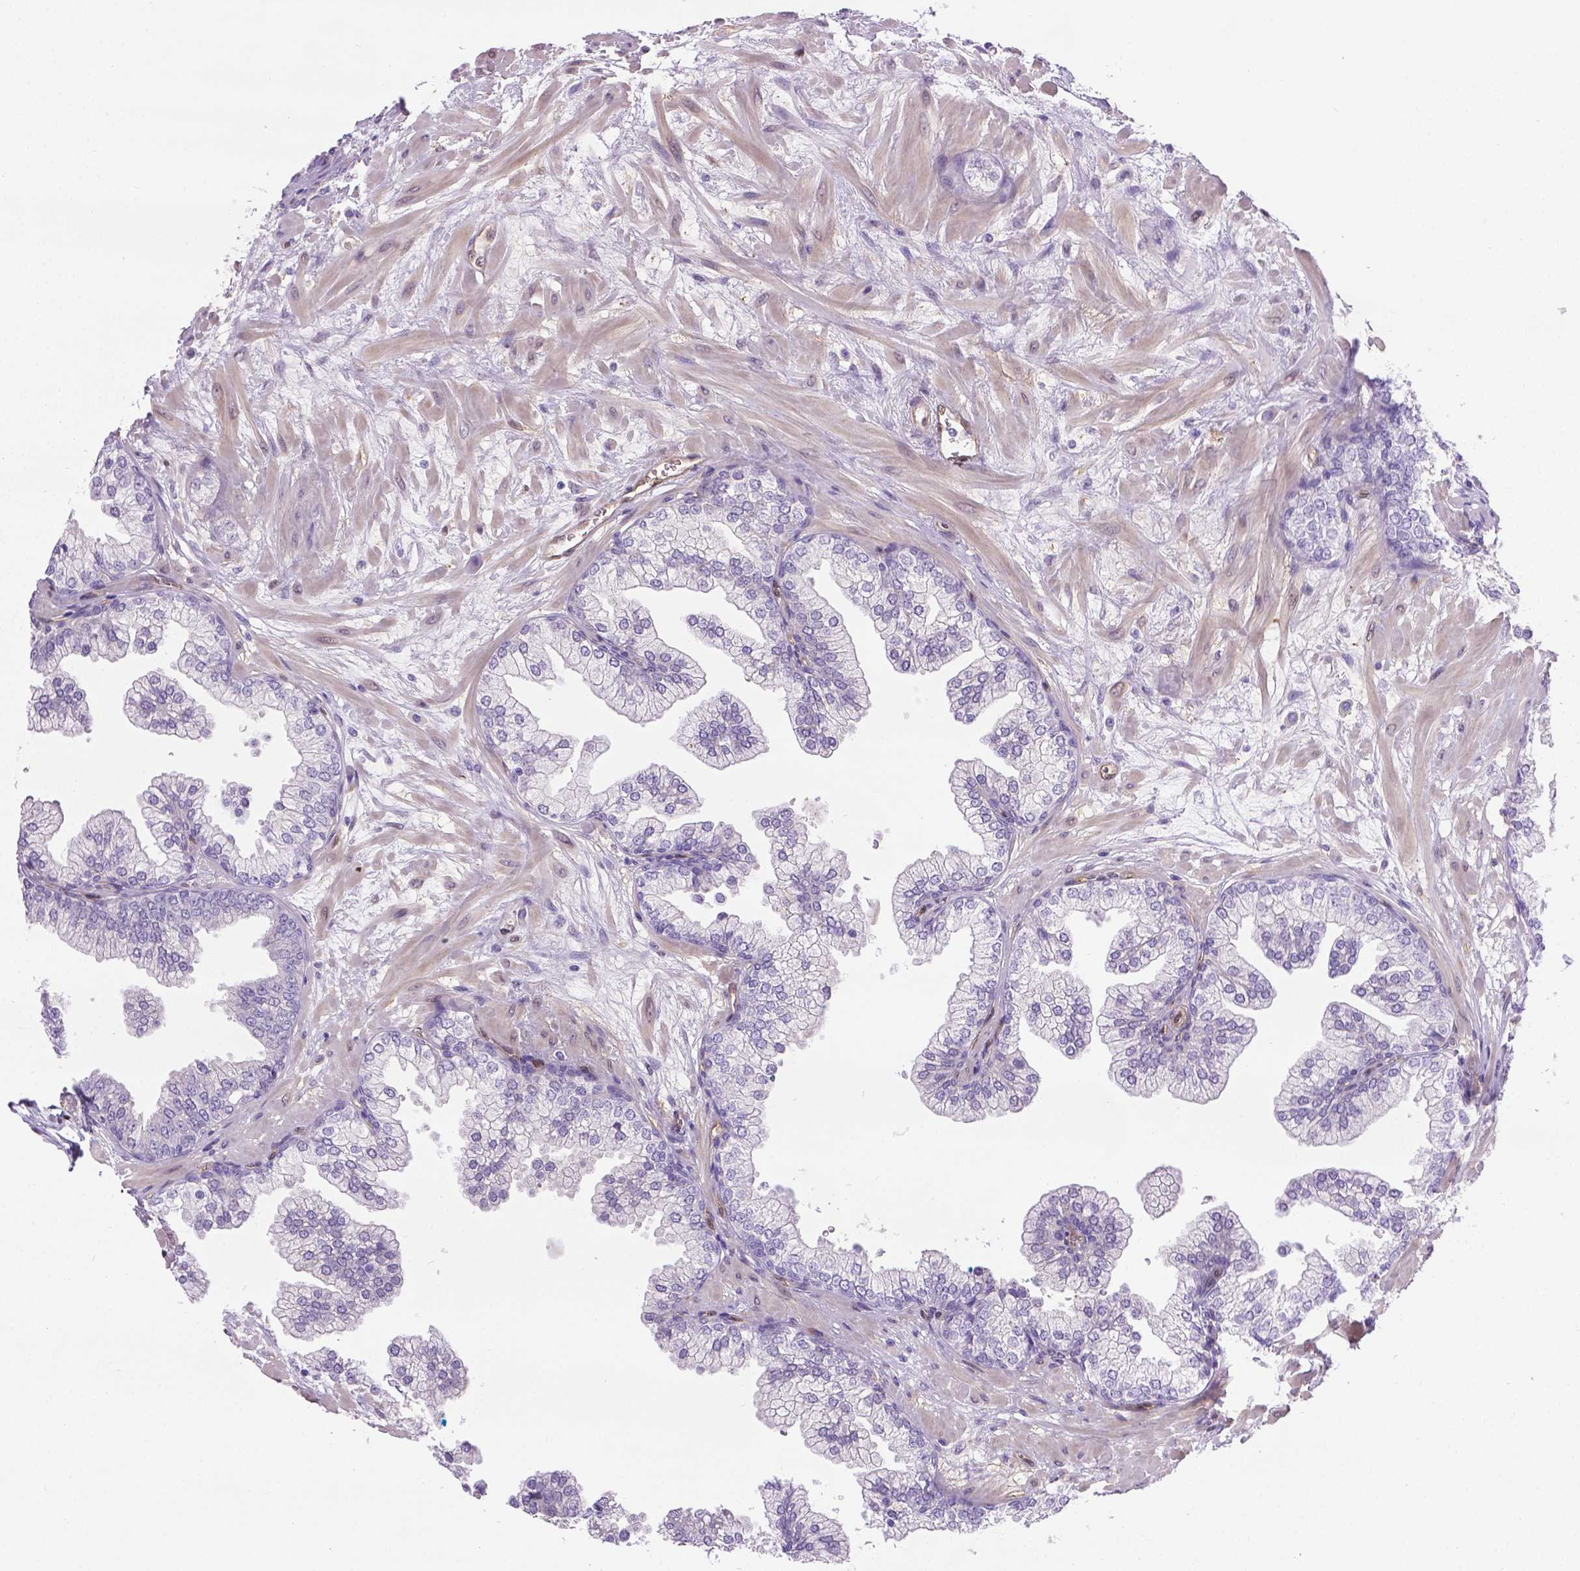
{"staining": {"intensity": "negative", "quantity": "none", "location": "none"}, "tissue": "prostate", "cell_type": "Glandular cells", "image_type": "normal", "snomed": [{"axis": "morphology", "description": "Normal tissue, NOS"}, {"axis": "topography", "description": "Prostate"}, {"axis": "topography", "description": "Peripheral nerve tissue"}], "caption": "The immunohistochemistry histopathology image has no significant expression in glandular cells of prostate.", "gene": "CLIC4", "patient": {"sex": "male", "age": 61}}